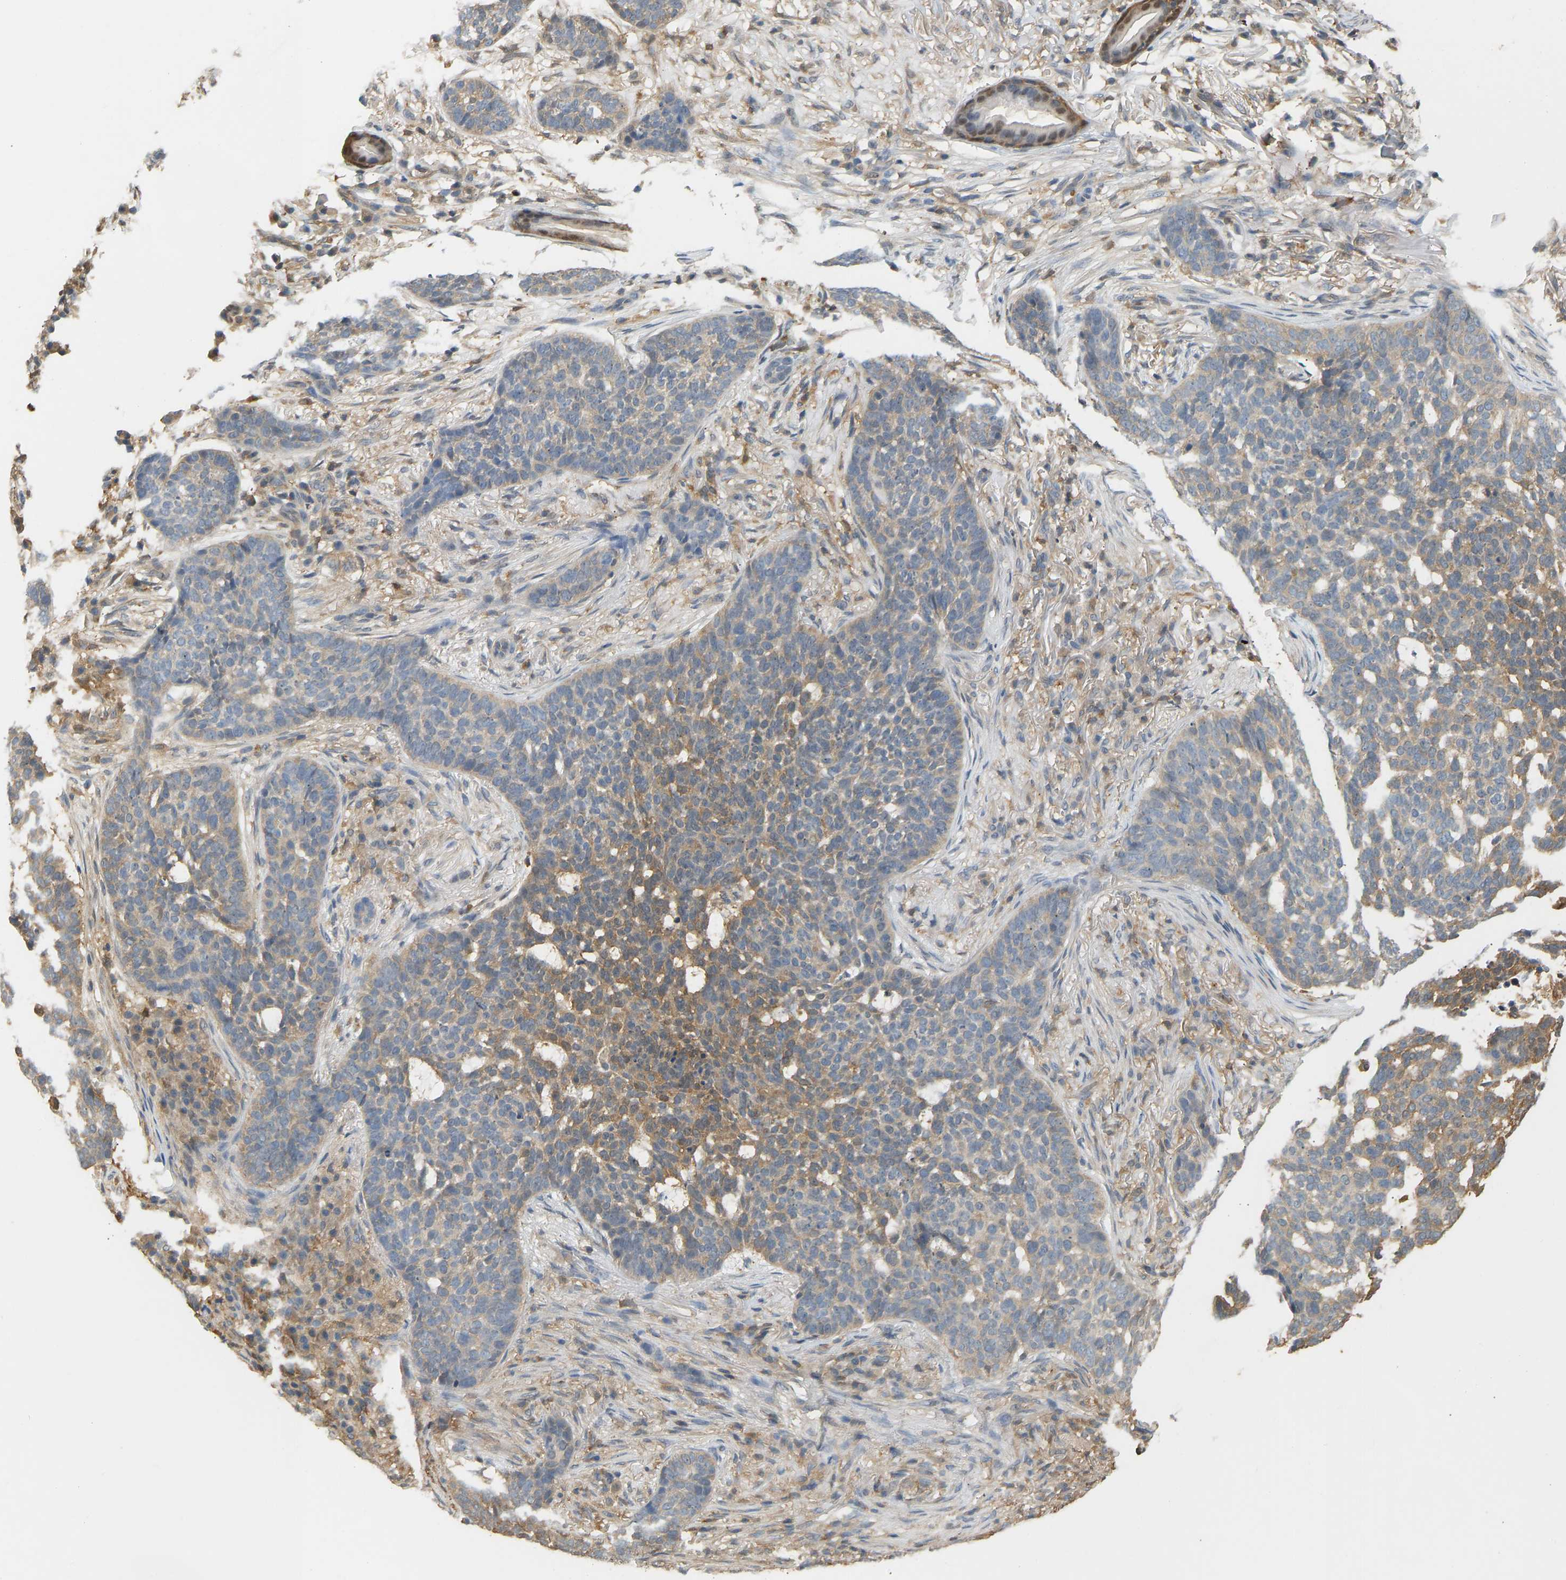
{"staining": {"intensity": "moderate", "quantity": "25%-75%", "location": "cytoplasmic/membranous"}, "tissue": "skin cancer", "cell_type": "Tumor cells", "image_type": "cancer", "snomed": [{"axis": "morphology", "description": "Basal cell carcinoma"}, {"axis": "topography", "description": "Skin"}], "caption": "DAB immunohistochemical staining of skin cancer (basal cell carcinoma) displays moderate cytoplasmic/membranous protein positivity in about 25%-75% of tumor cells. (Brightfield microscopy of DAB IHC at high magnification).", "gene": "ENO1", "patient": {"sex": "male", "age": 85}}